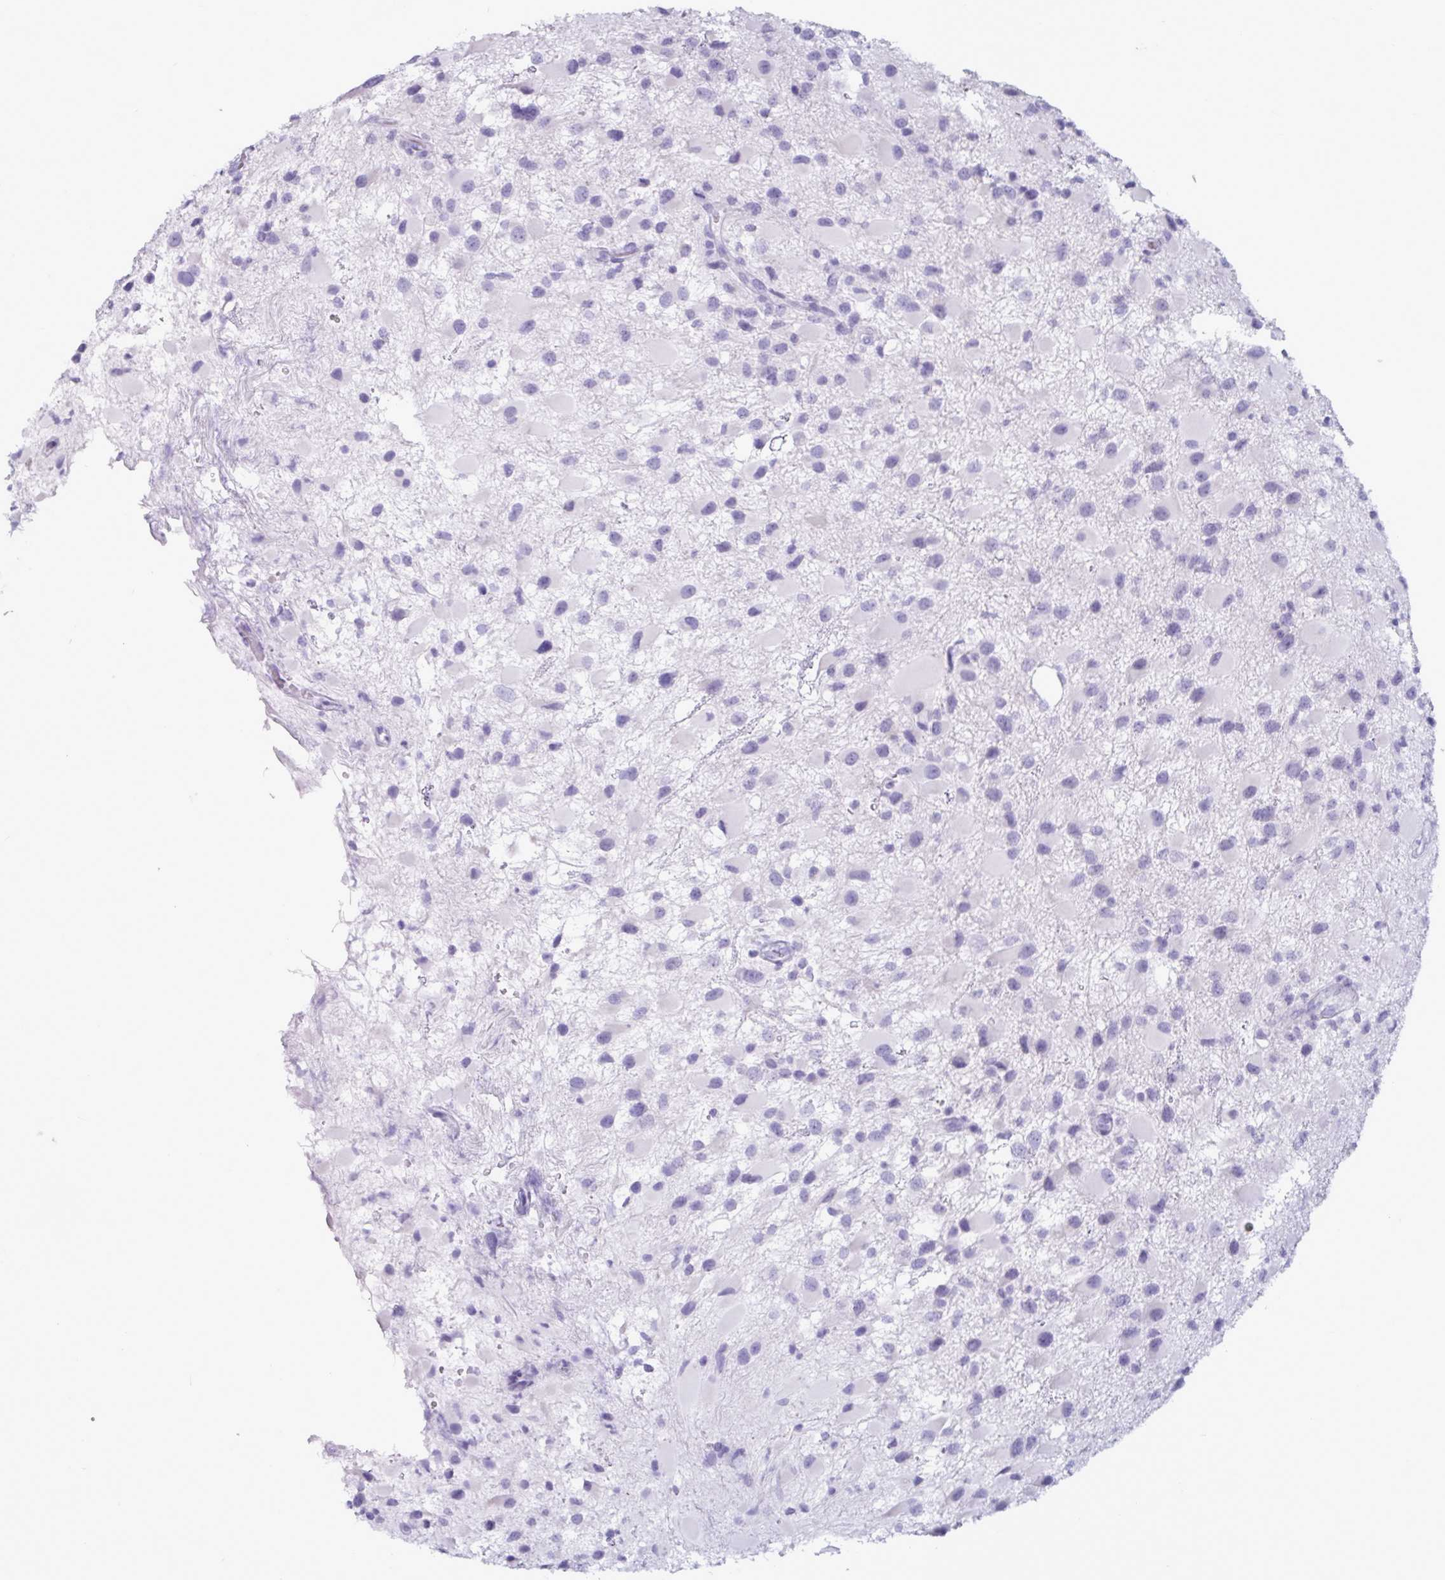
{"staining": {"intensity": "negative", "quantity": "none", "location": "none"}, "tissue": "glioma", "cell_type": "Tumor cells", "image_type": "cancer", "snomed": [{"axis": "morphology", "description": "Glioma, malignant, High grade"}, {"axis": "topography", "description": "Brain"}], "caption": "Histopathology image shows no significant protein expression in tumor cells of high-grade glioma (malignant). (Stains: DAB (3,3'-diaminobenzidine) immunohistochemistry (IHC) with hematoxylin counter stain, Microscopy: brightfield microscopy at high magnification).", "gene": "BBS10", "patient": {"sex": "female", "age": 40}}